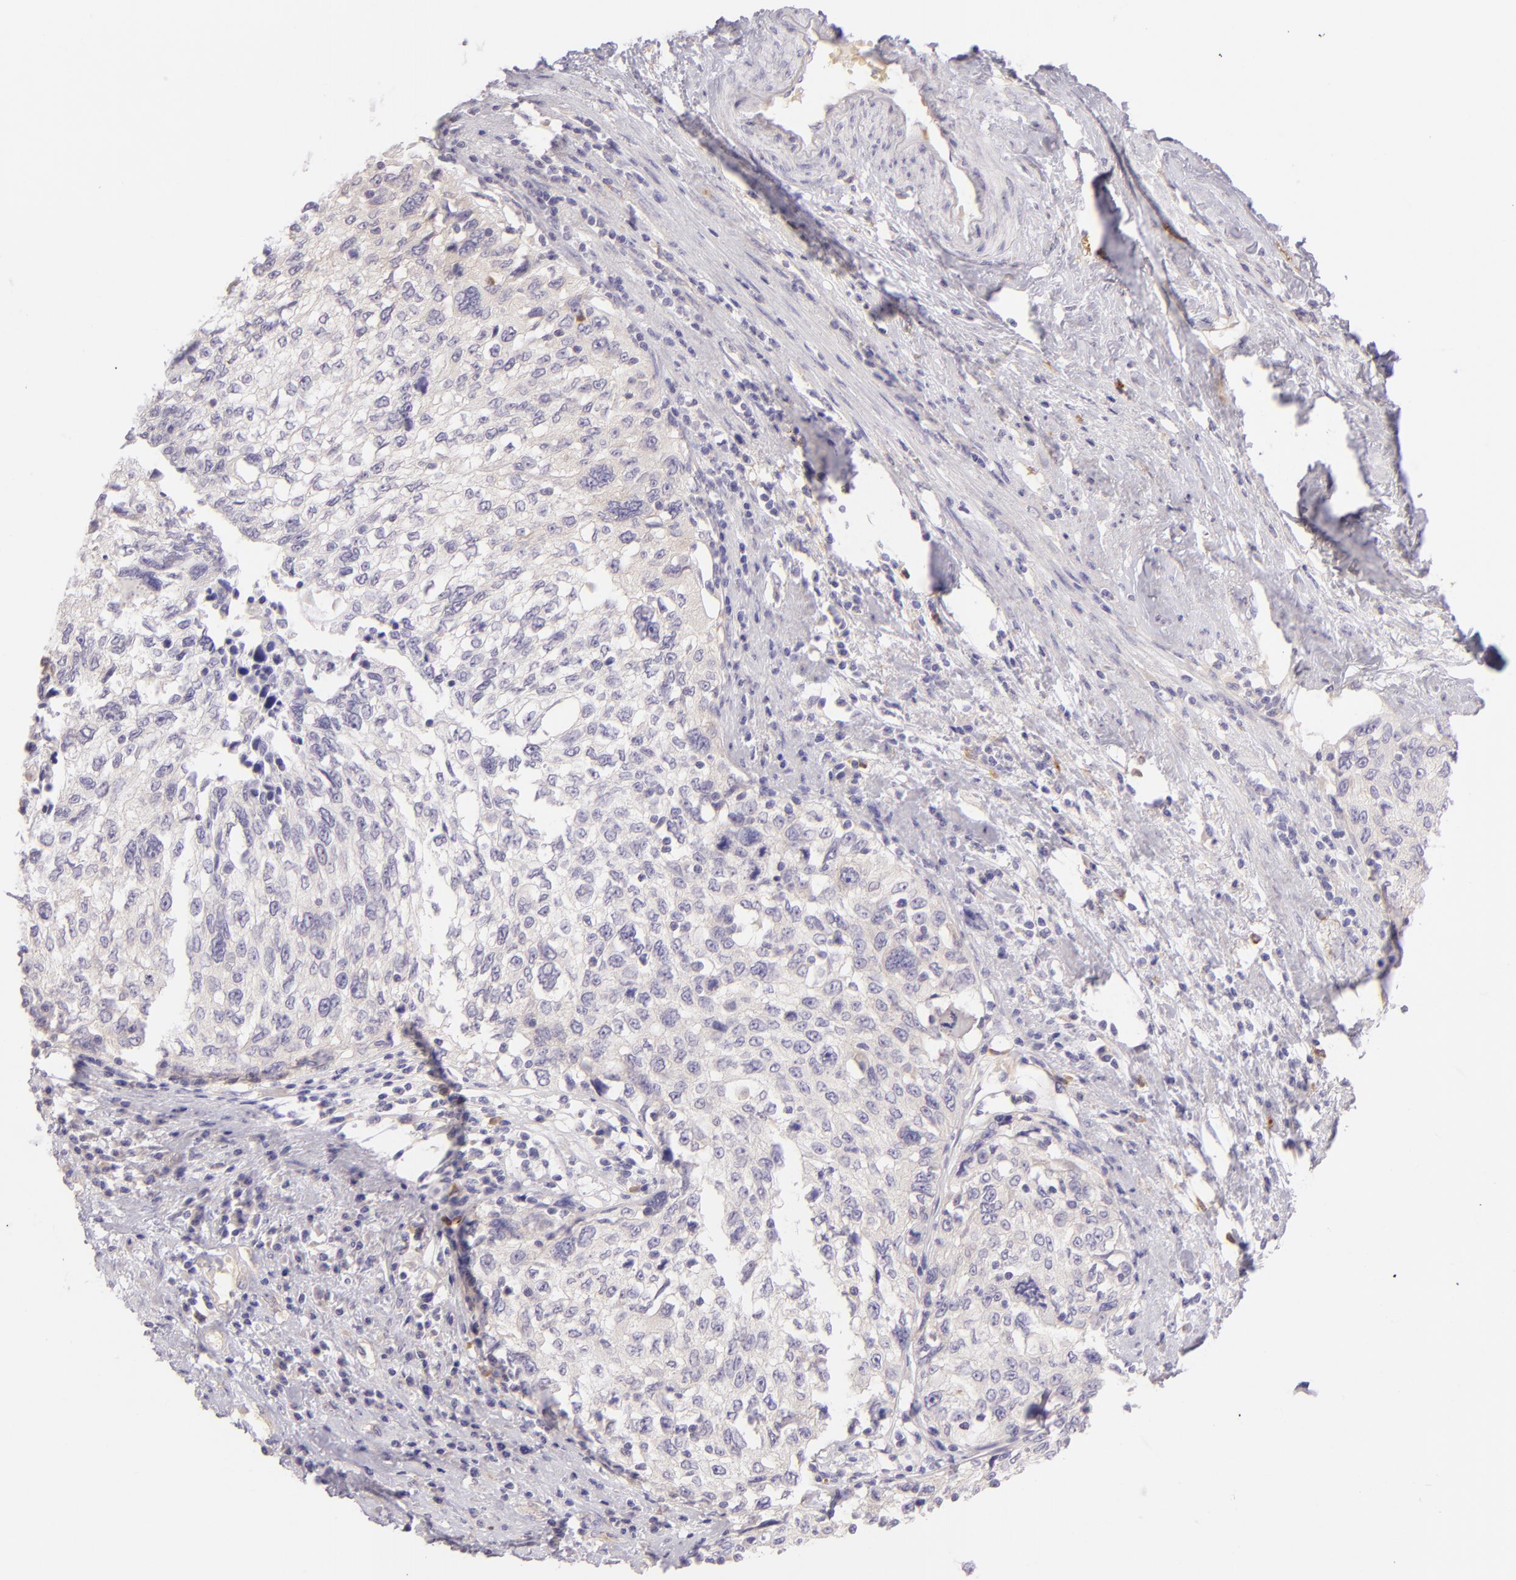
{"staining": {"intensity": "negative", "quantity": "none", "location": "none"}, "tissue": "cervical cancer", "cell_type": "Tumor cells", "image_type": "cancer", "snomed": [{"axis": "morphology", "description": "Squamous cell carcinoma, NOS"}, {"axis": "topography", "description": "Cervix"}], "caption": "IHC image of human cervical cancer stained for a protein (brown), which displays no staining in tumor cells.", "gene": "ZC3H7B", "patient": {"sex": "female", "age": 57}}